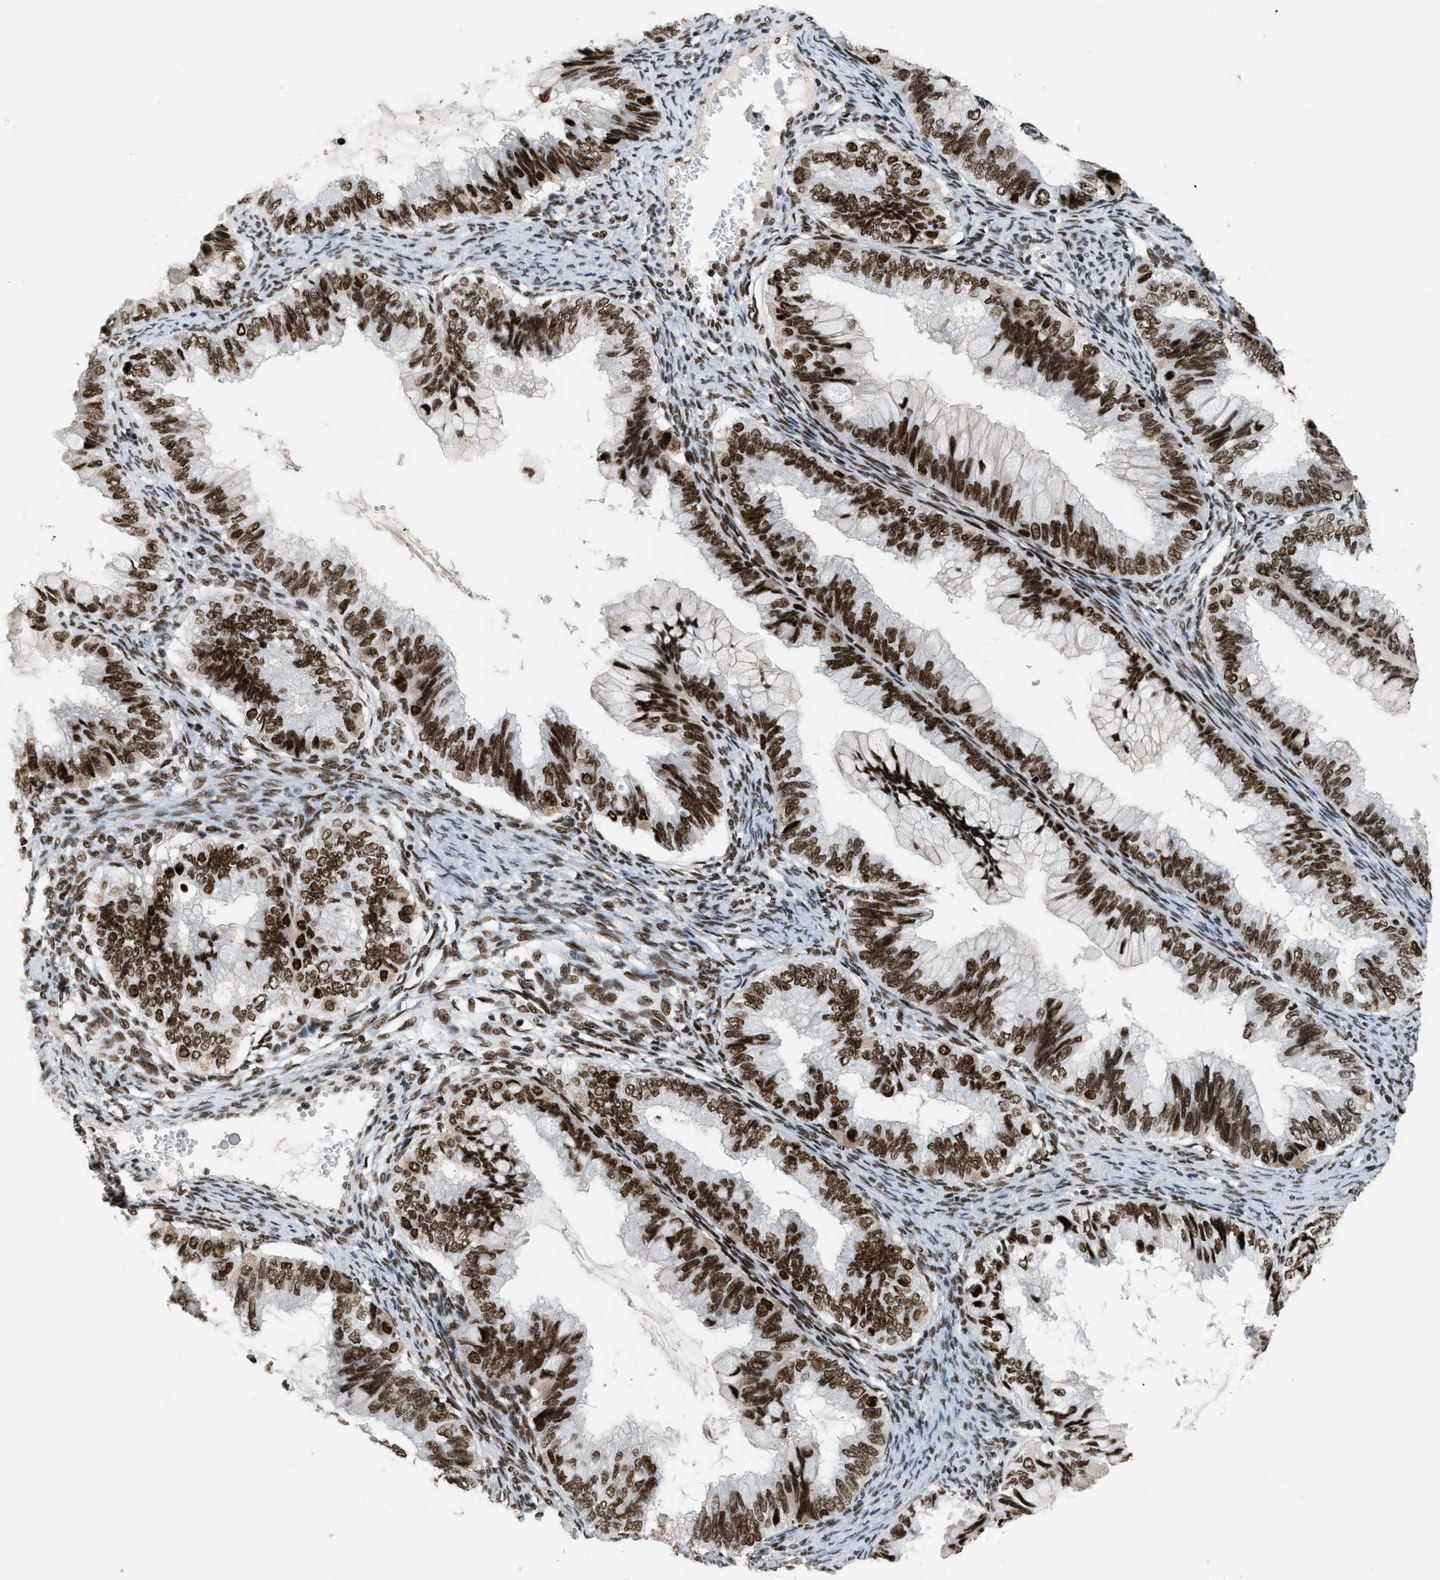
{"staining": {"intensity": "strong", "quantity": ">75%", "location": "nuclear"}, "tissue": "ovarian cancer", "cell_type": "Tumor cells", "image_type": "cancer", "snomed": [{"axis": "morphology", "description": "Cystadenocarcinoma, mucinous, NOS"}, {"axis": "topography", "description": "Ovary"}], "caption": "The immunohistochemical stain highlights strong nuclear expression in tumor cells of ovarian cancer (mucinous cystadenocarcinoma) tissue.", "gene": "SMARCB1", "patient": {"sex": "female", "age": 80}}